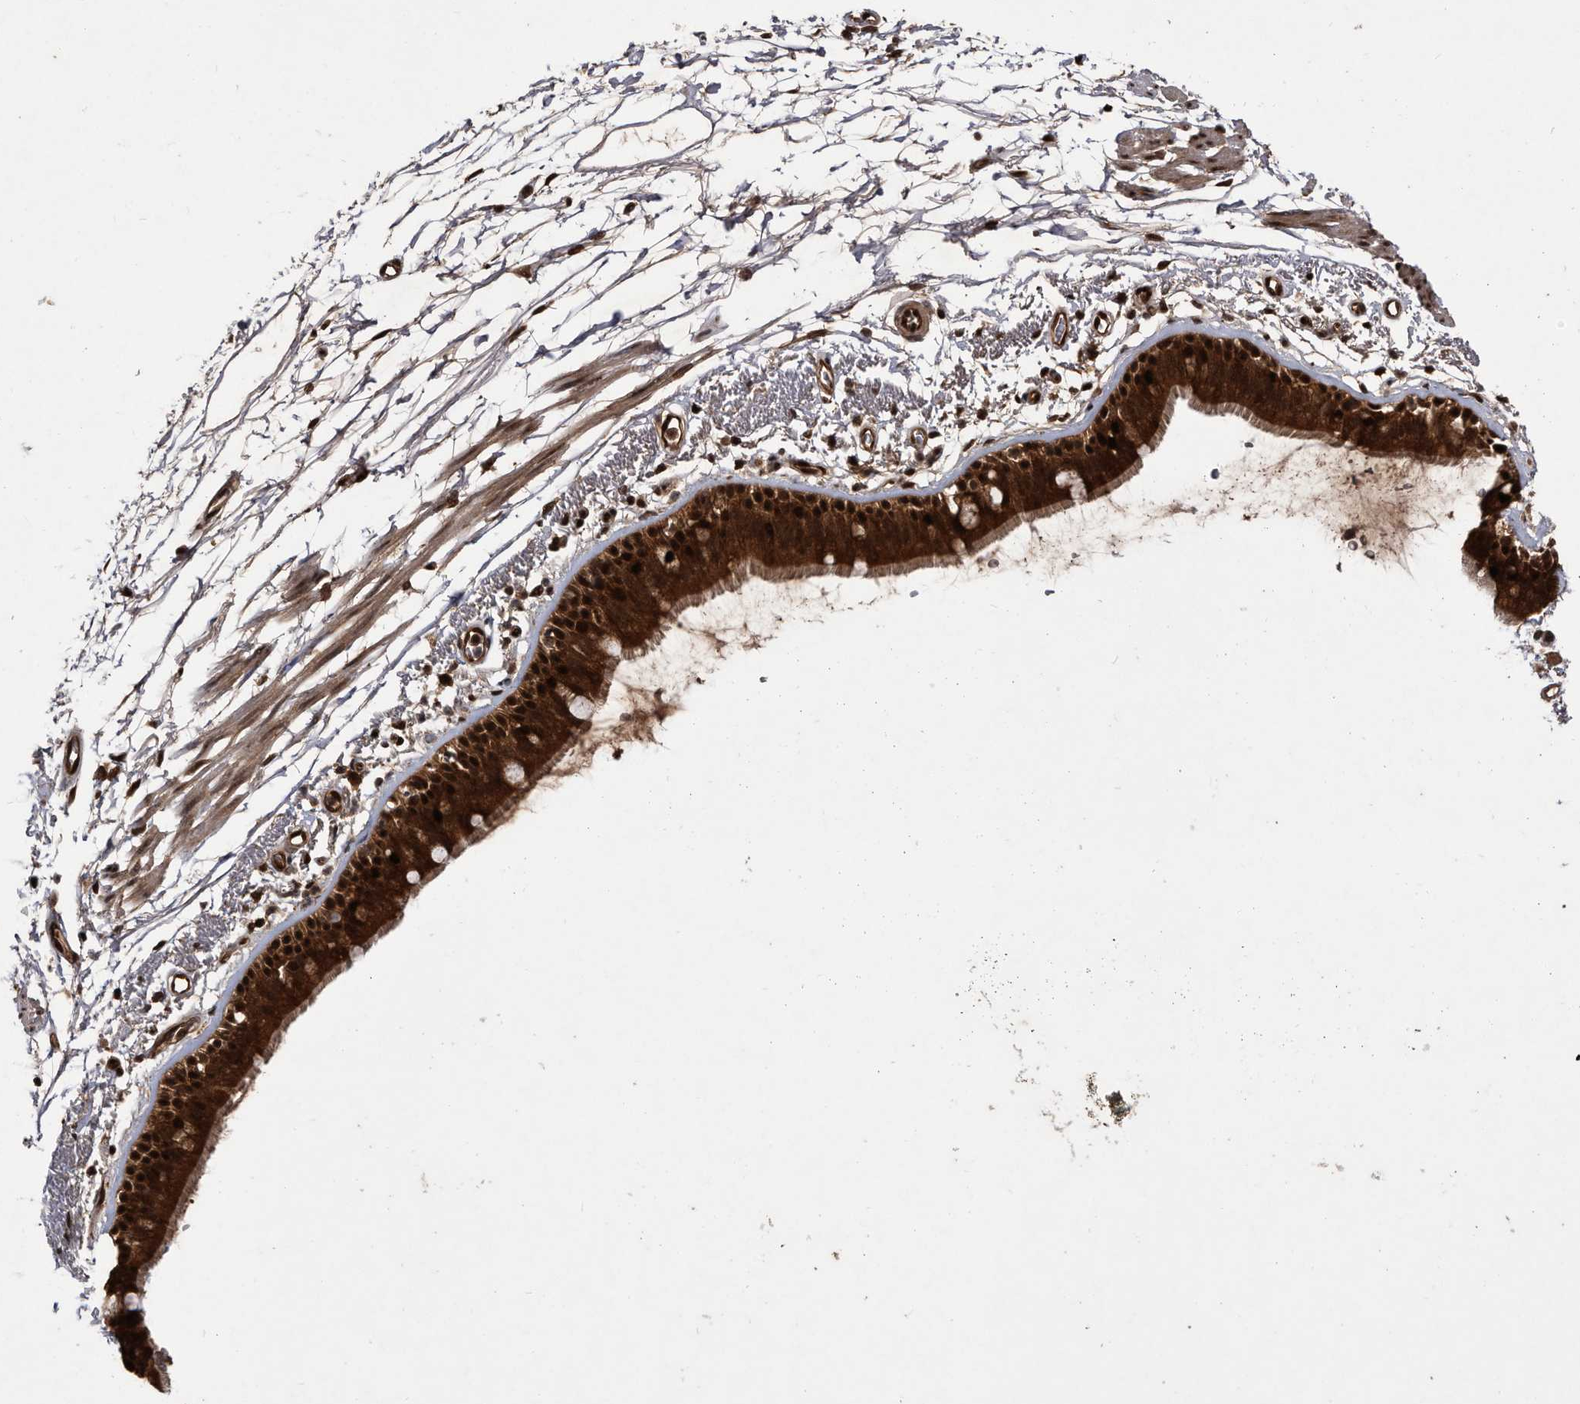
{"staining": {"intensity": "strong", "quantity": ">75%", "location": "cytoplasmic/membranous,nuclear"}, "tissue": "bronchus", "cell_type": "Respiratory epithelial cells", "image_type": "normal", "snomed": [{"axis": "morphology", "description": "Normal tissue, NOS"}, {"axis": "topography", "description": "Lymph node"}, {"axis": "topography", "description": "Bronchus"}], "caption": "Immunohistochemical staining of normal bronchus exhibits >75% levels of strong cytoplasmic/membranous,nuclear protein expression in approximately >75% of respiratory epithelial cells.", "gene": "RAD23B", "patient": {"sex": "female", "age": 70}}